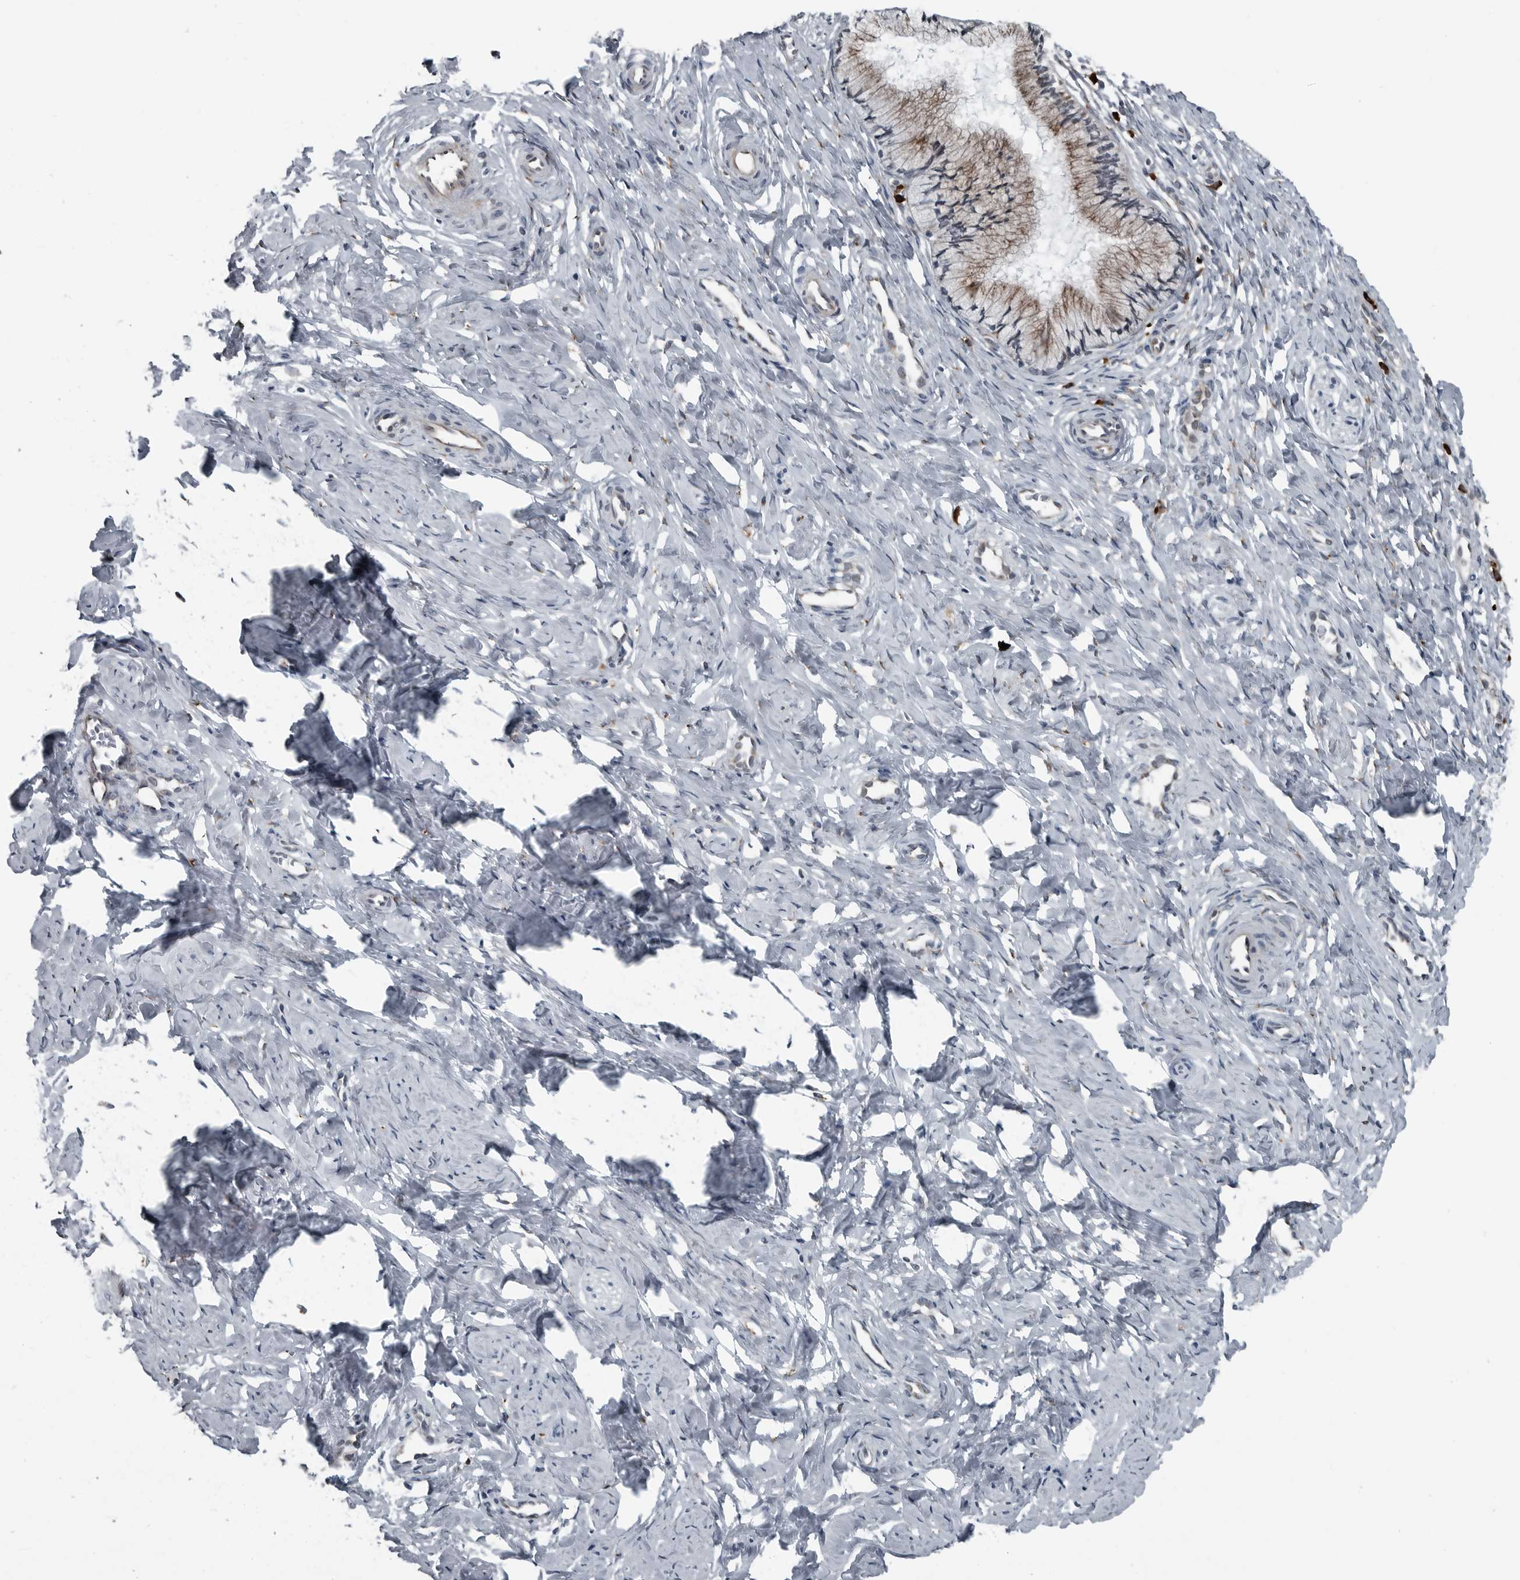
{"staining": {"intensity": "weak", "quantity": "<25%", "location": "cytoplasmic/membranous"}, "tissue": "cervix", "cell_type": "Glandular cells", "image_type": "normal", "snomed": [{"axis": "morphology", "description": "Normal tissue, NOS"}, {"axis": "topography", "description": "Cervix"}], "caption": "Protein analysis of benign cervix exhibits no significant staining in glandular cells. (Immunohistochemistry, brightfield microscopy, high magnification).", "gene": "CEP85", "patient": {"sex": "female", "age": 27}}